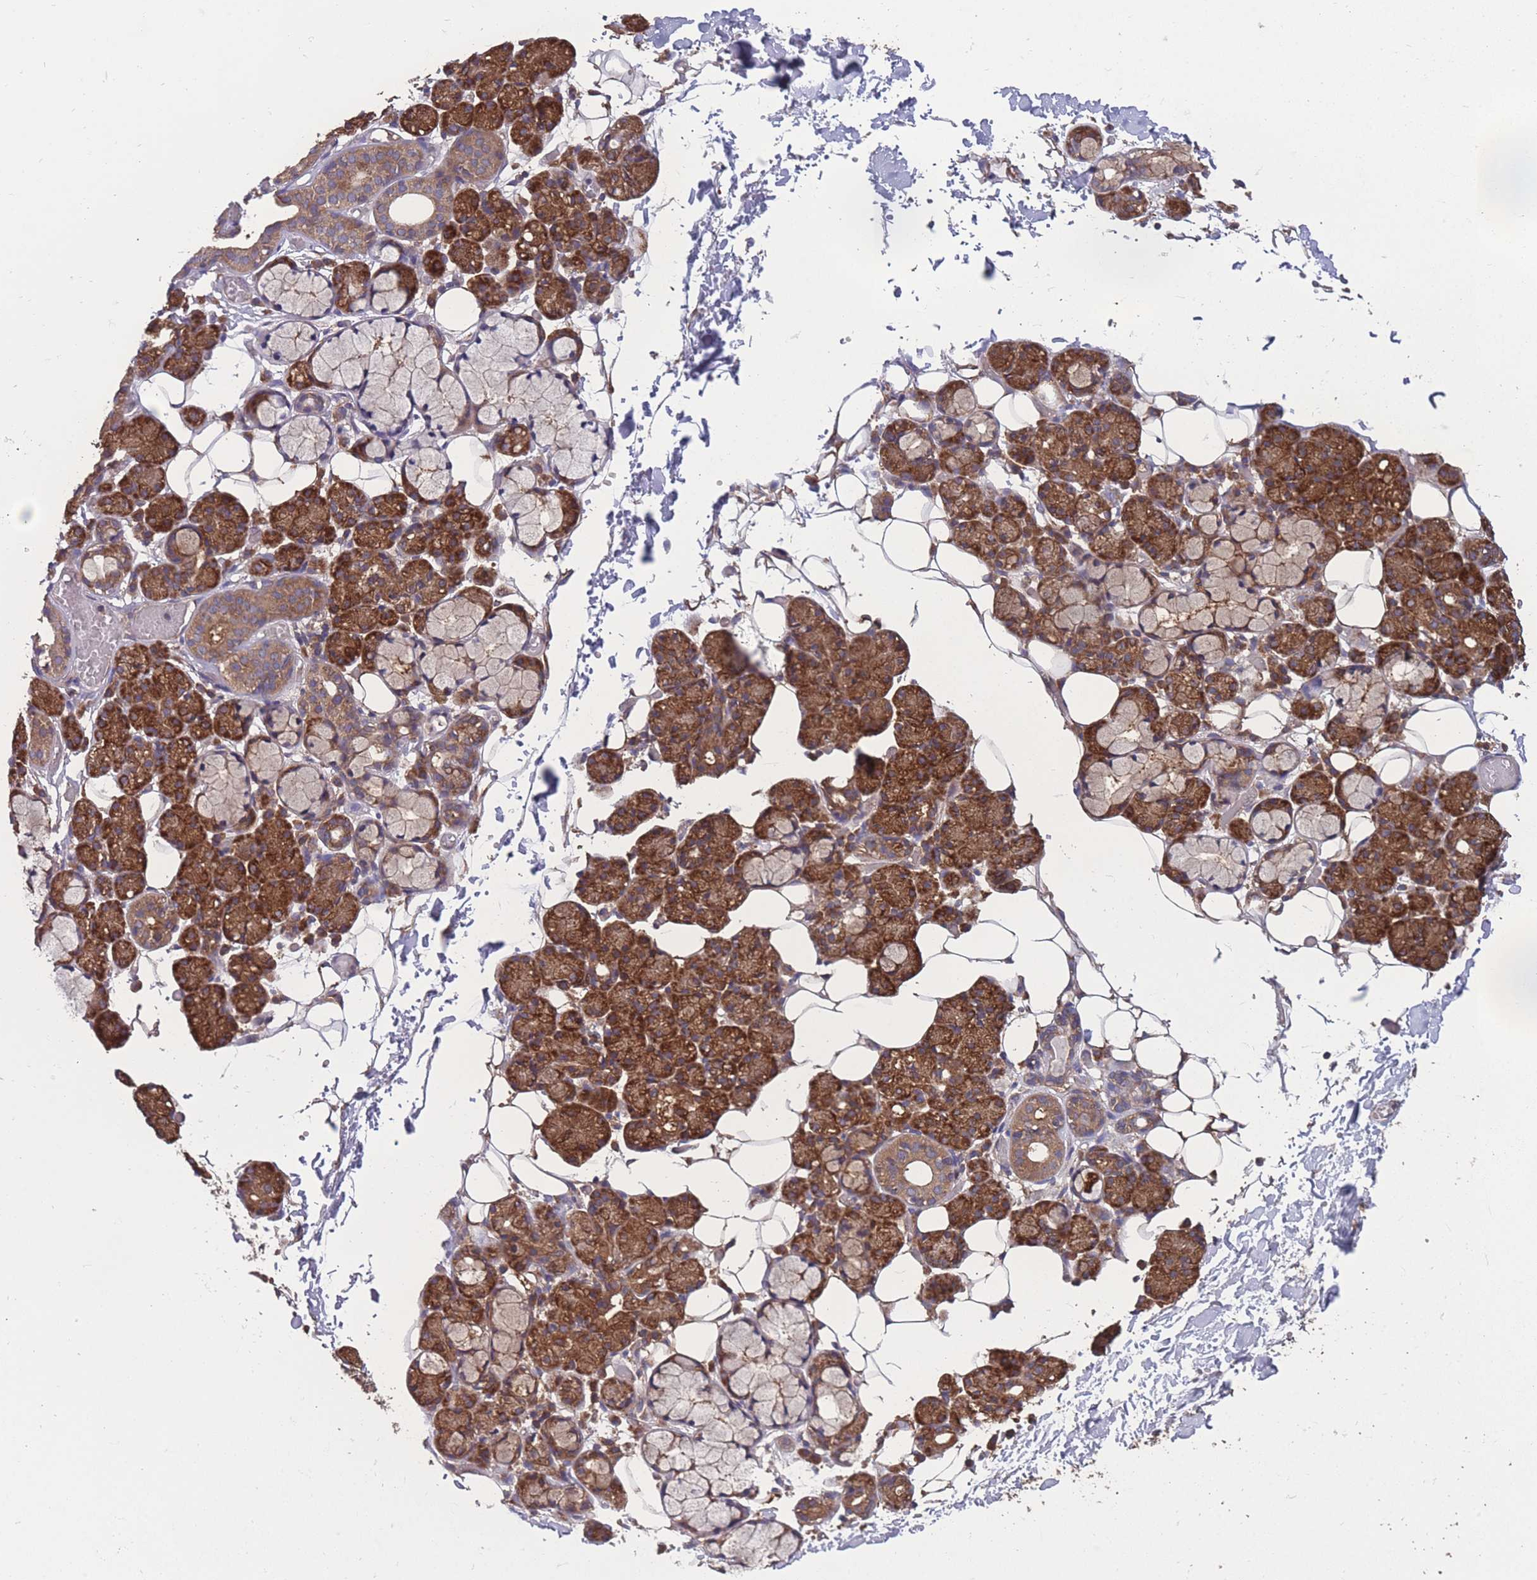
{"staining": {"intensity": "strong", "quantity": ">75%", "location": "cytoplasmic/membranous"}, "tissue": "salivary gland", "cell_type": "Glandular cells", "image_type": "normal", "snomed": [{"axis": "morphology", "description": "Normal tissue, NOS"}, {"axis": "topography", "description": "Salivary gland"}], "caption": "Protein staining of benign salivary gland shows strong cytoplasmic/membranous positivity in approximately >75% of glandular cells. (IHC, brightfield microscopy, high magnification).", "gene": "ZPR1", "patient": {"sex": "male", "age": 63}}